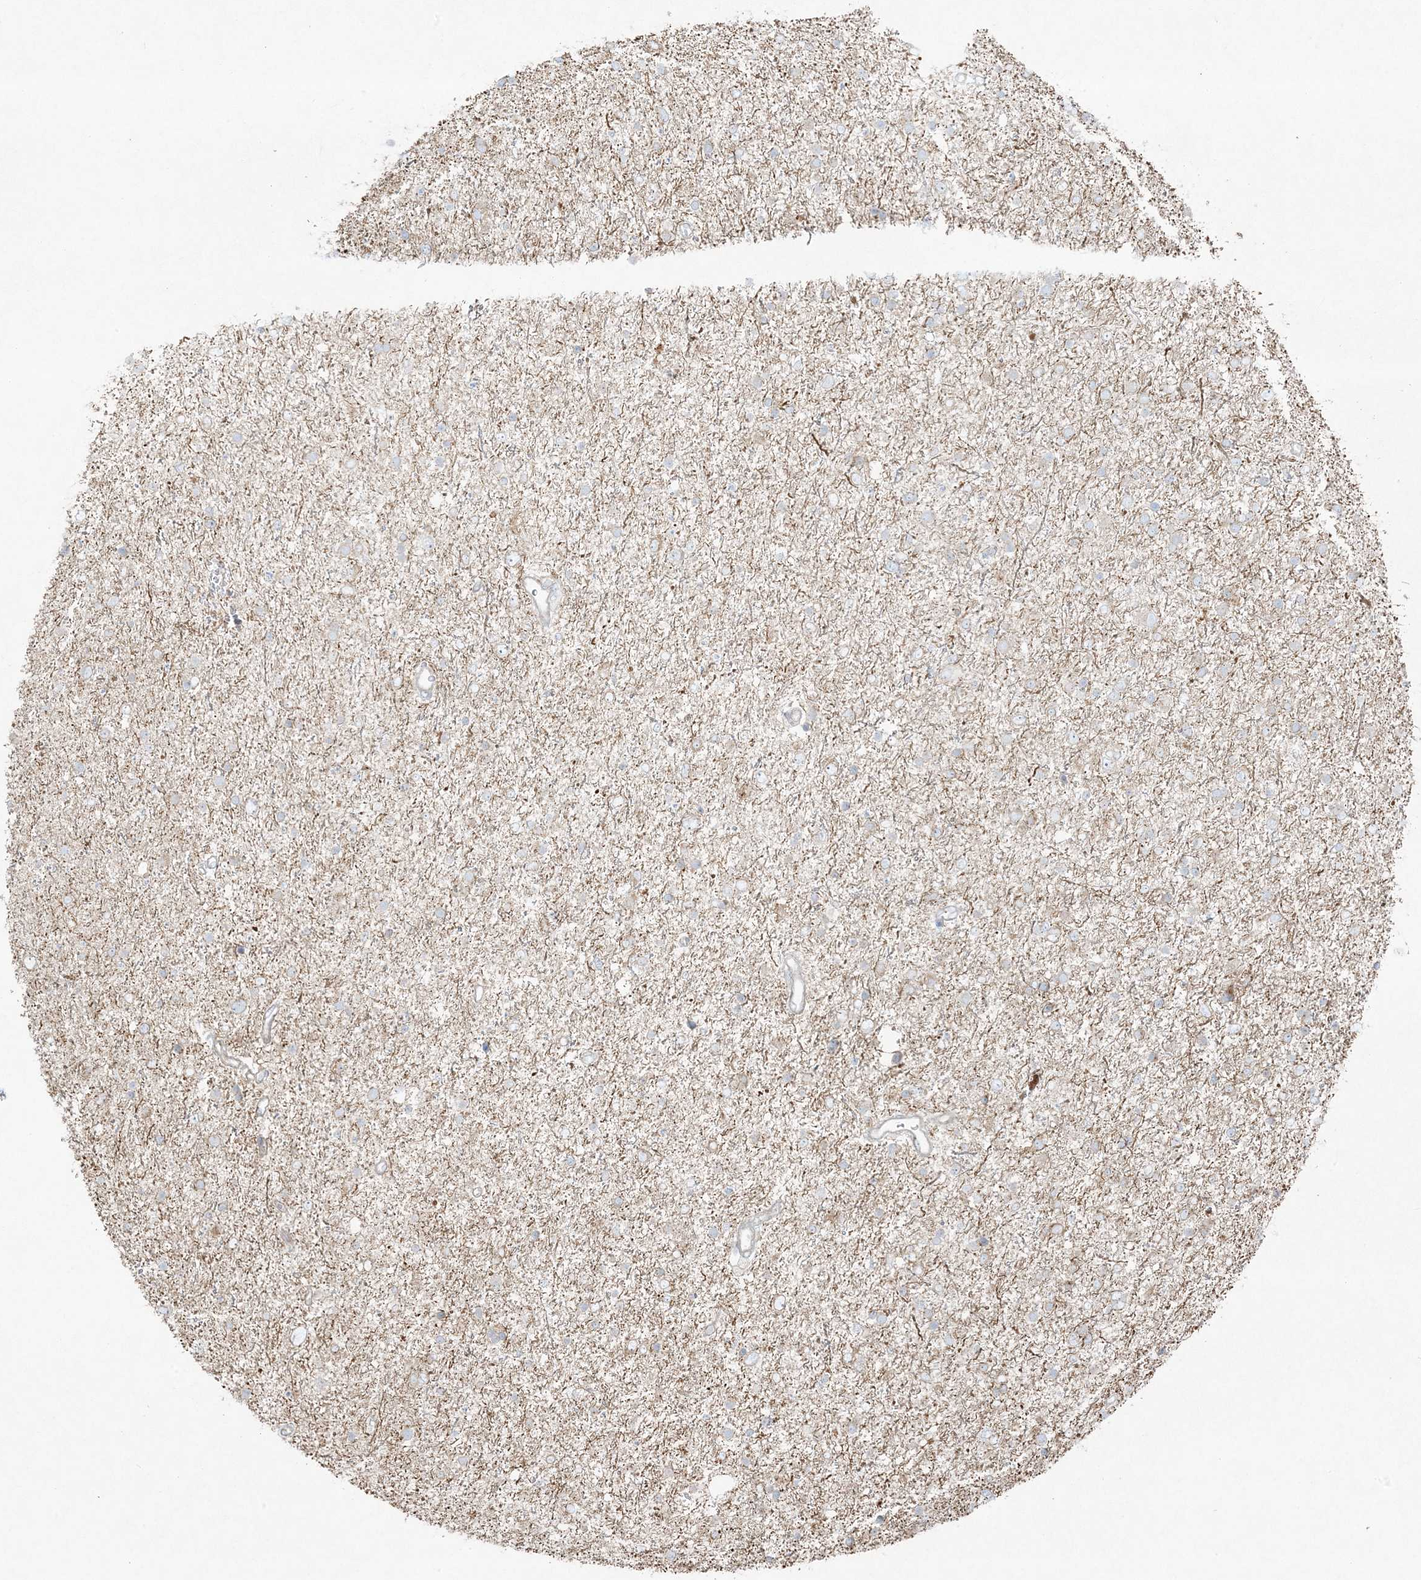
{"staining": {"intensity": "weak", "quantity": "<25%", "location": "cytoplasmic/membranous"}, "tissue": "glioma", "cell_type": "Tumor cells", "image_type": "cancer", "snomed": [{"axis": "morphology", "description": "Glioma, malignant, Low grade"}, {"axis": "topography", "description": "Brain"}], "caption": "Image shows no protein staining in tumor cells of glioma tissue.", "gene": "PIK3R4", "patient": {"sex": "female", "age": 37}}